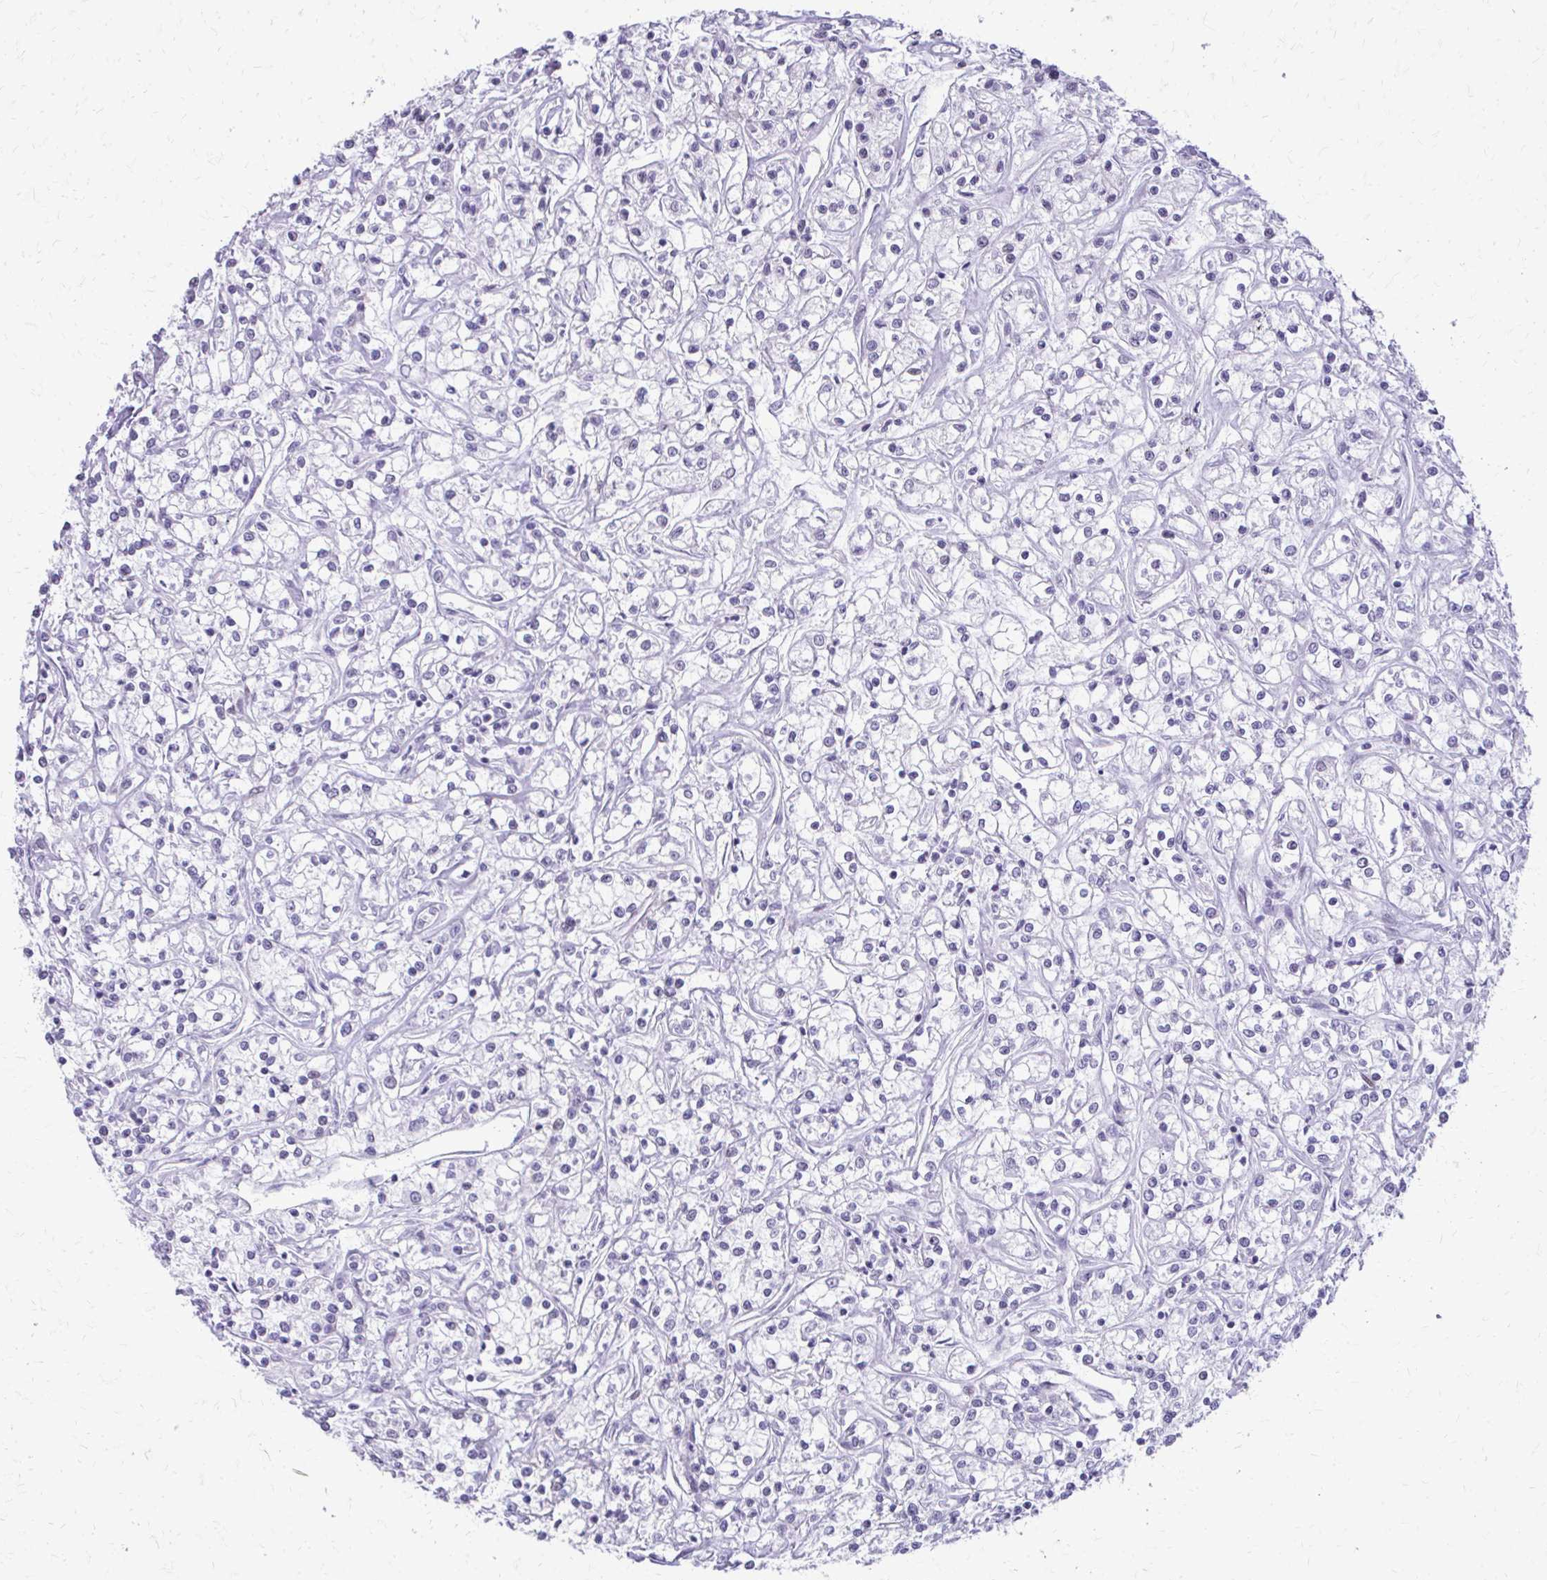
{"staining": {"intensity": "negative", "quantity": "none", "location": "none"}, "tissue": "renal cancer", "cell_type": "Tumor cells", "image_type": "cancer", "snomed": [{"axis": "morphology", "description": "Adenocarcinoma, NOS"}, {"axis": "topography", "description": "Kidney"}], "caption": "A high-resolution histopathology image shows immunohistochemistry (IHC) staining of adenocarcinoma (renal), which shows no significant staining in tumor cells.", "gene": "SS18", "patient": {"sex": "female", "age": 59}}